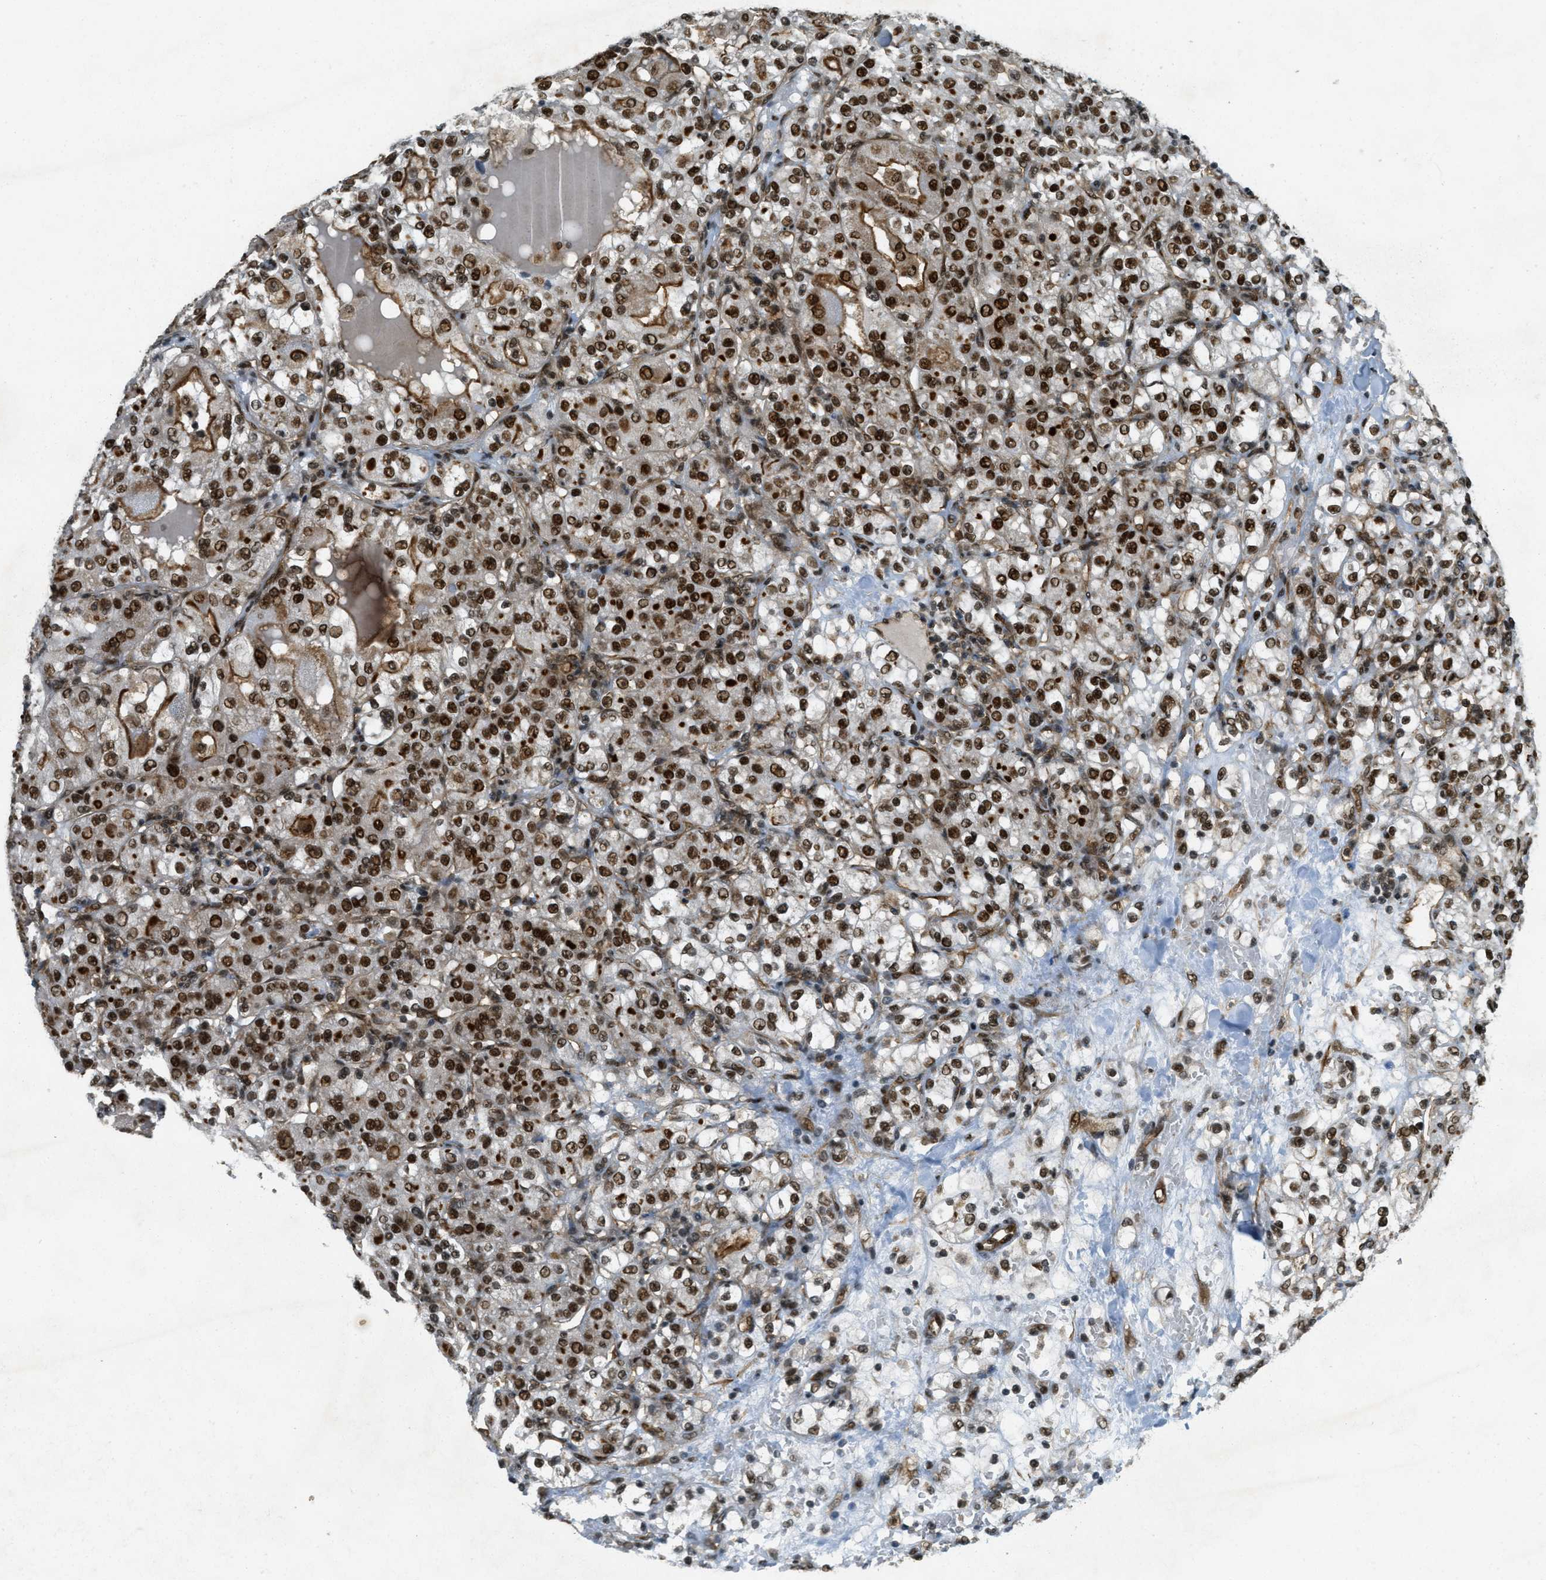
{"staining": {"intensity": "strong", "quantity": ">75%", "location": "nuclear"}, "tissue": "renal cancer", "cell_type": "Tumor cells", "image_type": "cancer", "snomed": [{"axis": "morphology", "description": "Normal tissue, NOS"}, {"axis": "morphology", "description": "Adenocarcinoma, NOS"}, {"axis": "topography", "description": "Kidney"}], "caption": "Renal cancer stained with immunohistochemistry exhibits strong nuclear expression in approximately >75% of tumor cells.", "gene": "ZFR", "patient": {"sex": "male", "age": 61}}